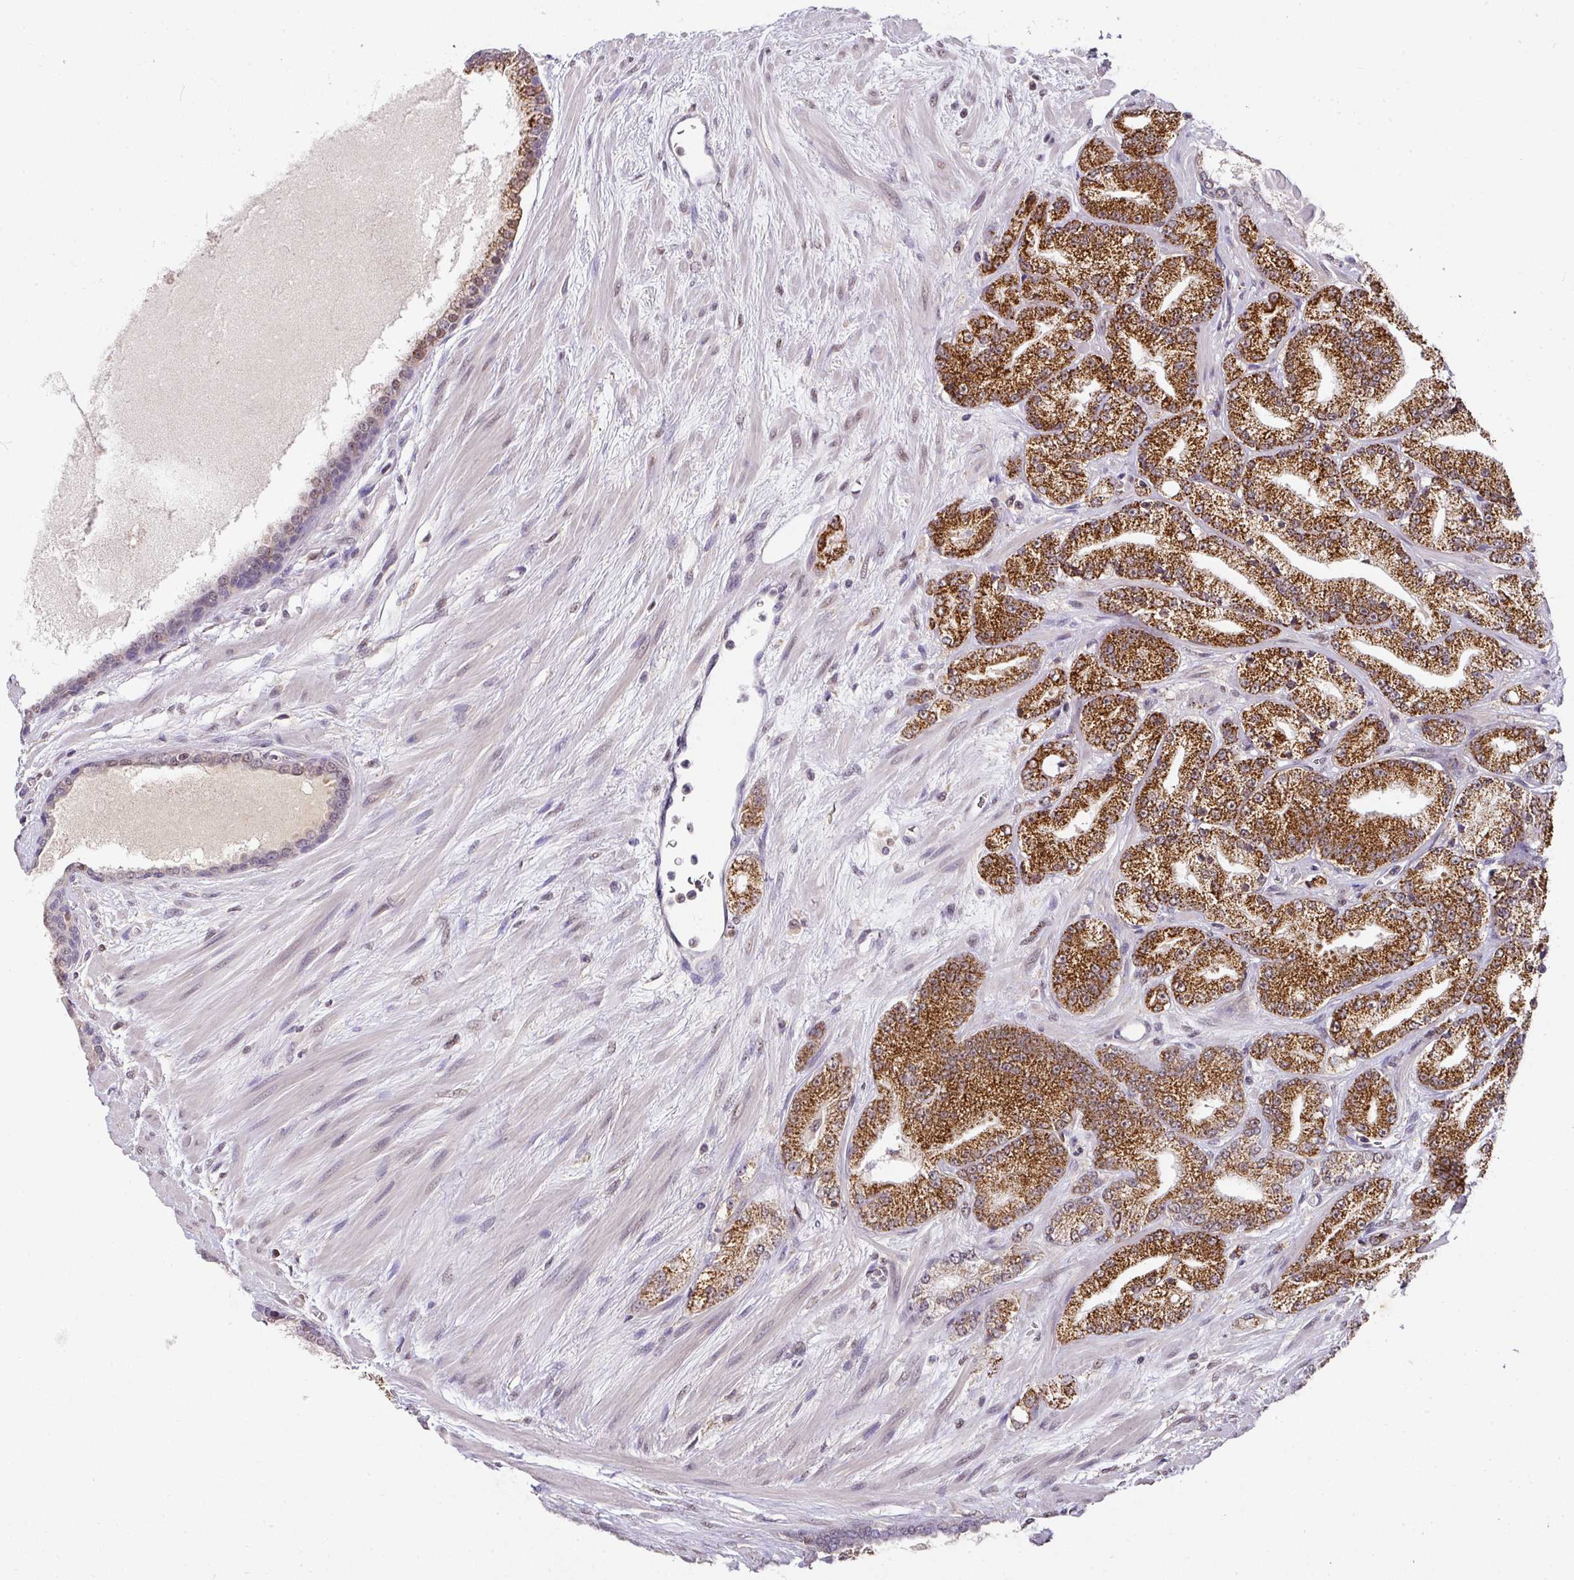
{"staining": {"intensity": "strong", "quantity": ">75%", "location": "cytoplasmic/membranous,nuclear"}, "tissue": "prostate cancer", "cell_type": "Tumor cells", "image_type": "cancer", "snomed": [{"axis": "morphology", "description": "Adenocarcinoma, High grade"}, {"axis": "topography", "description": "Prostate"}], "caption": "The image displays a brown stain indicating the presence of a protein in the cytoplasmic/membranous and nuclear of tumor cells in prostate high-grade adenocarcinoma. (IHC, brightfield microscopy, high magnification).", "gene": "RANBP9", "patient": {"sex": "male", "age": 68}}